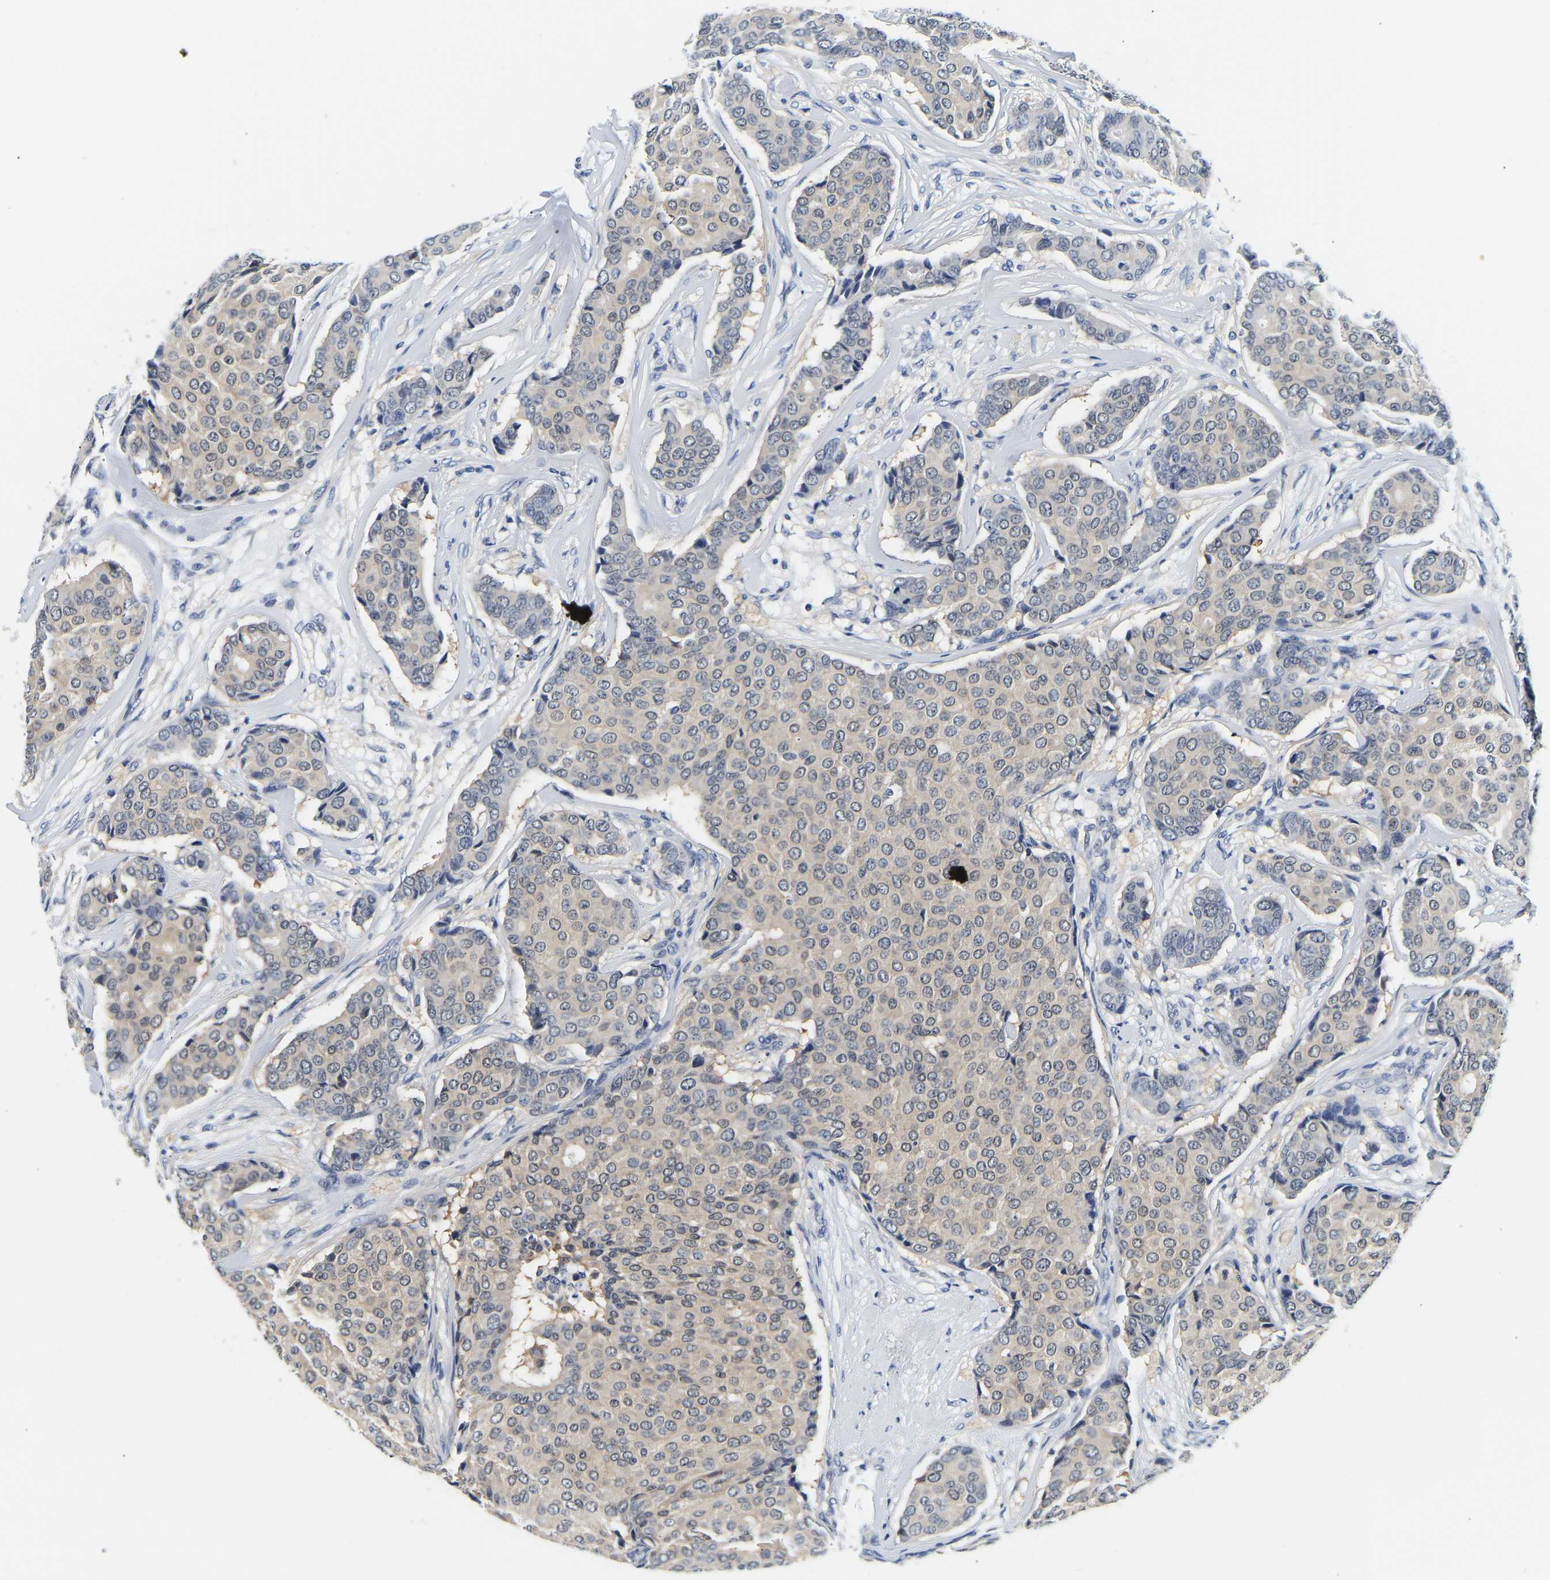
{"staining": {"intensity": "weak", "quantity": "25%-75%", "location": "cytoplasmic/membranous"}, "tissue": "breast cancer", "cell_type": "Tumor cells", "image_type": "cancer", "snomed": [{"axis": "morphology", "description": "Duct carcinoma"}, {"axis": "topography", "description": "Breast"}], "caption": "This is a micrograph of immunohistochemistry staining of breast invasive ductal carcinoma, which shows weak positivity in the cytoplasmic/membranous of tumor cells.", "gene": "UCHL3", "patient": {"sex": "female", "age": 75}}